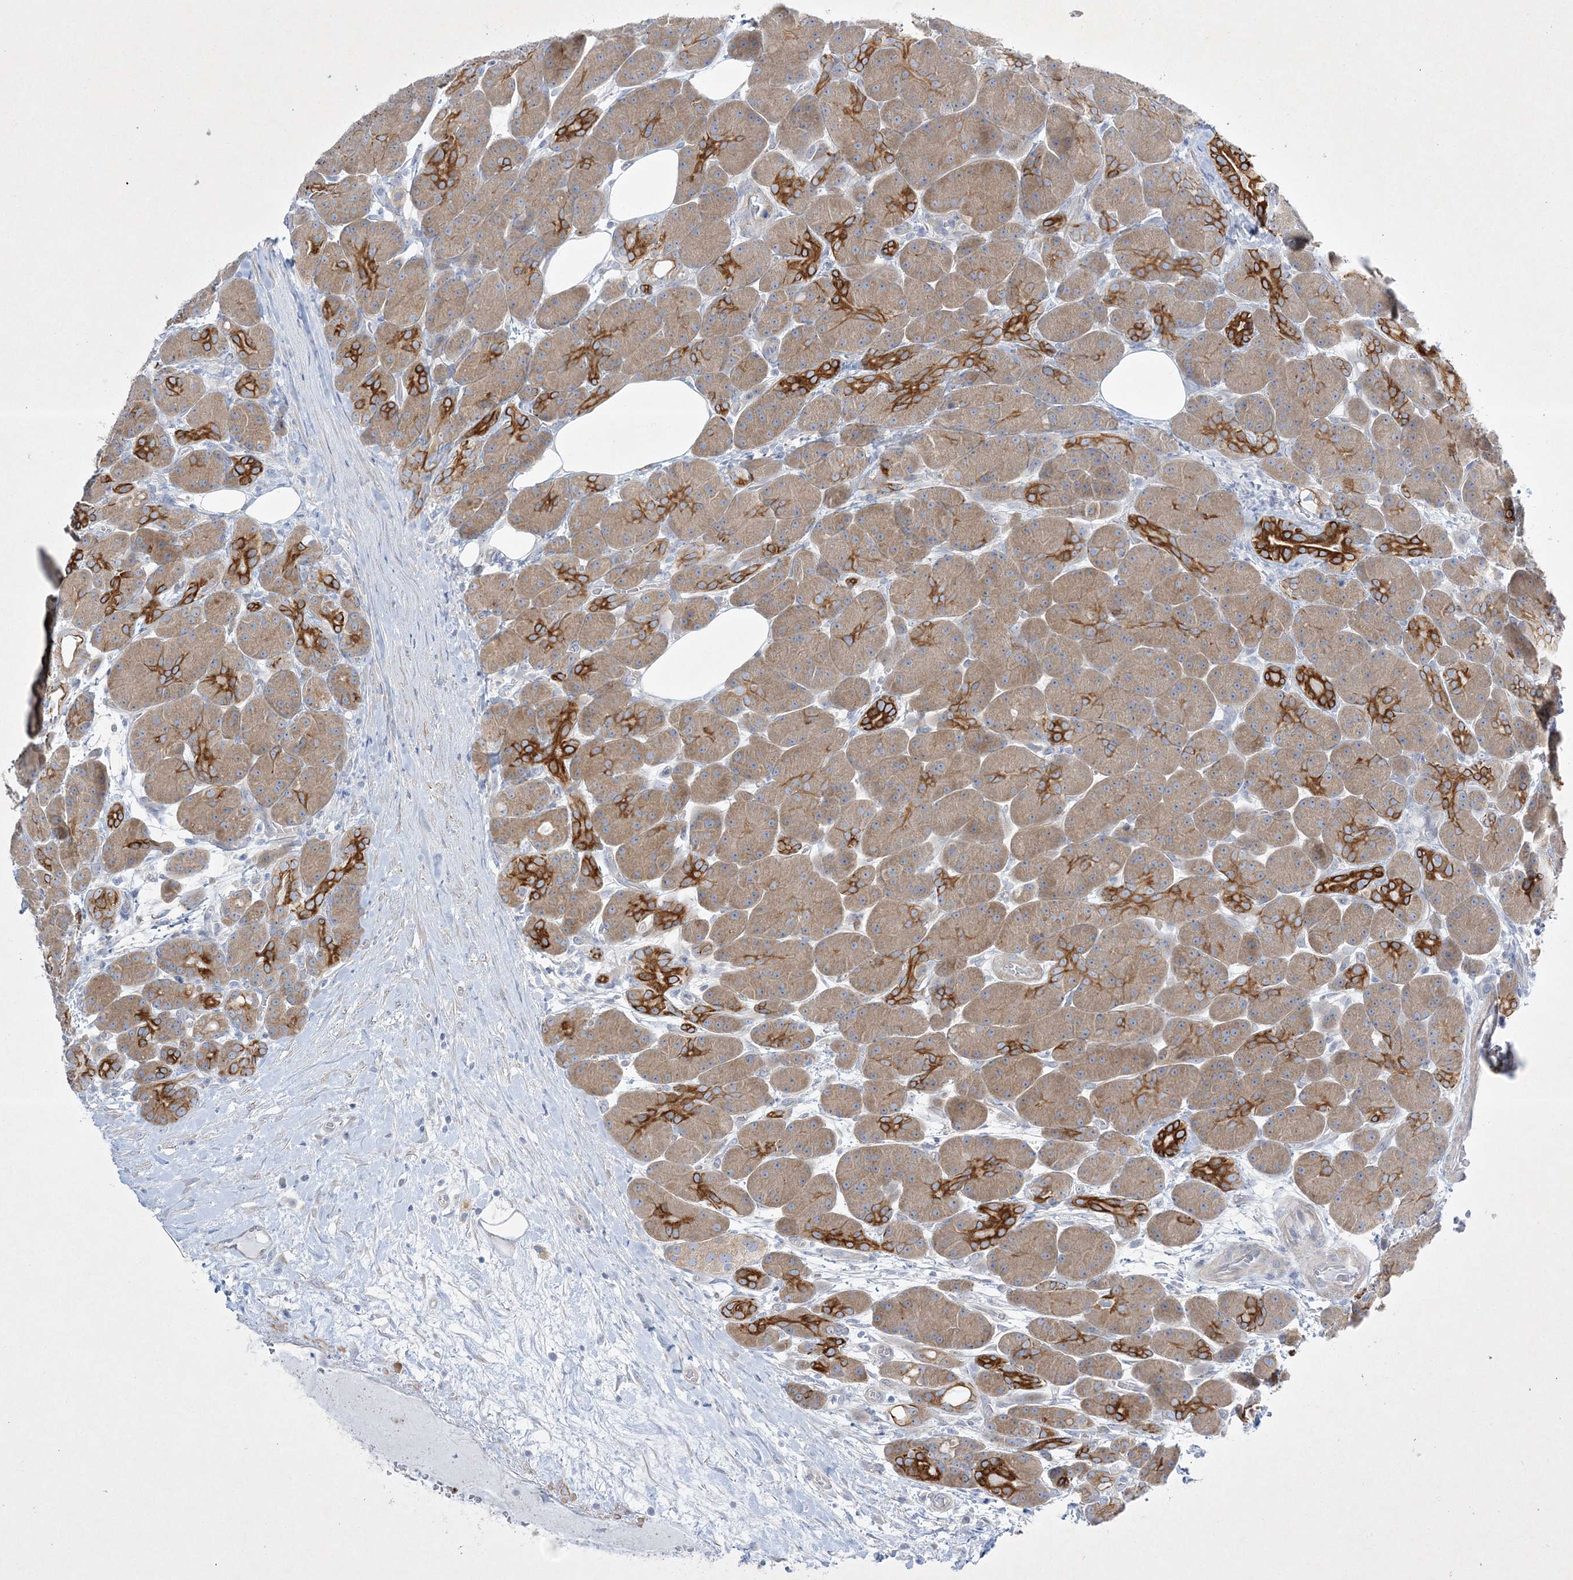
{"staining": {"intensity": "strong", "quantity": "<25%", "location": "cytoplasmic/membranous"}, "tissue": "pancreas", "cell_type": "Exocrine glandular cells", "image_type": "normal", "snomed": [{"axis": "morphology", "description": "Normal tissue, NOS"}, {"axis": "topography", "description": "Pancreas"}], "caption": "An IHC histopathology image of benign tissue is shown. Protein staining in brown labels strong cytoplasmic/membranous positivity in pancreas within exocrine glandular cells.", "gene": "FARSB", "patient": {"sex": "male", "age": 63}}